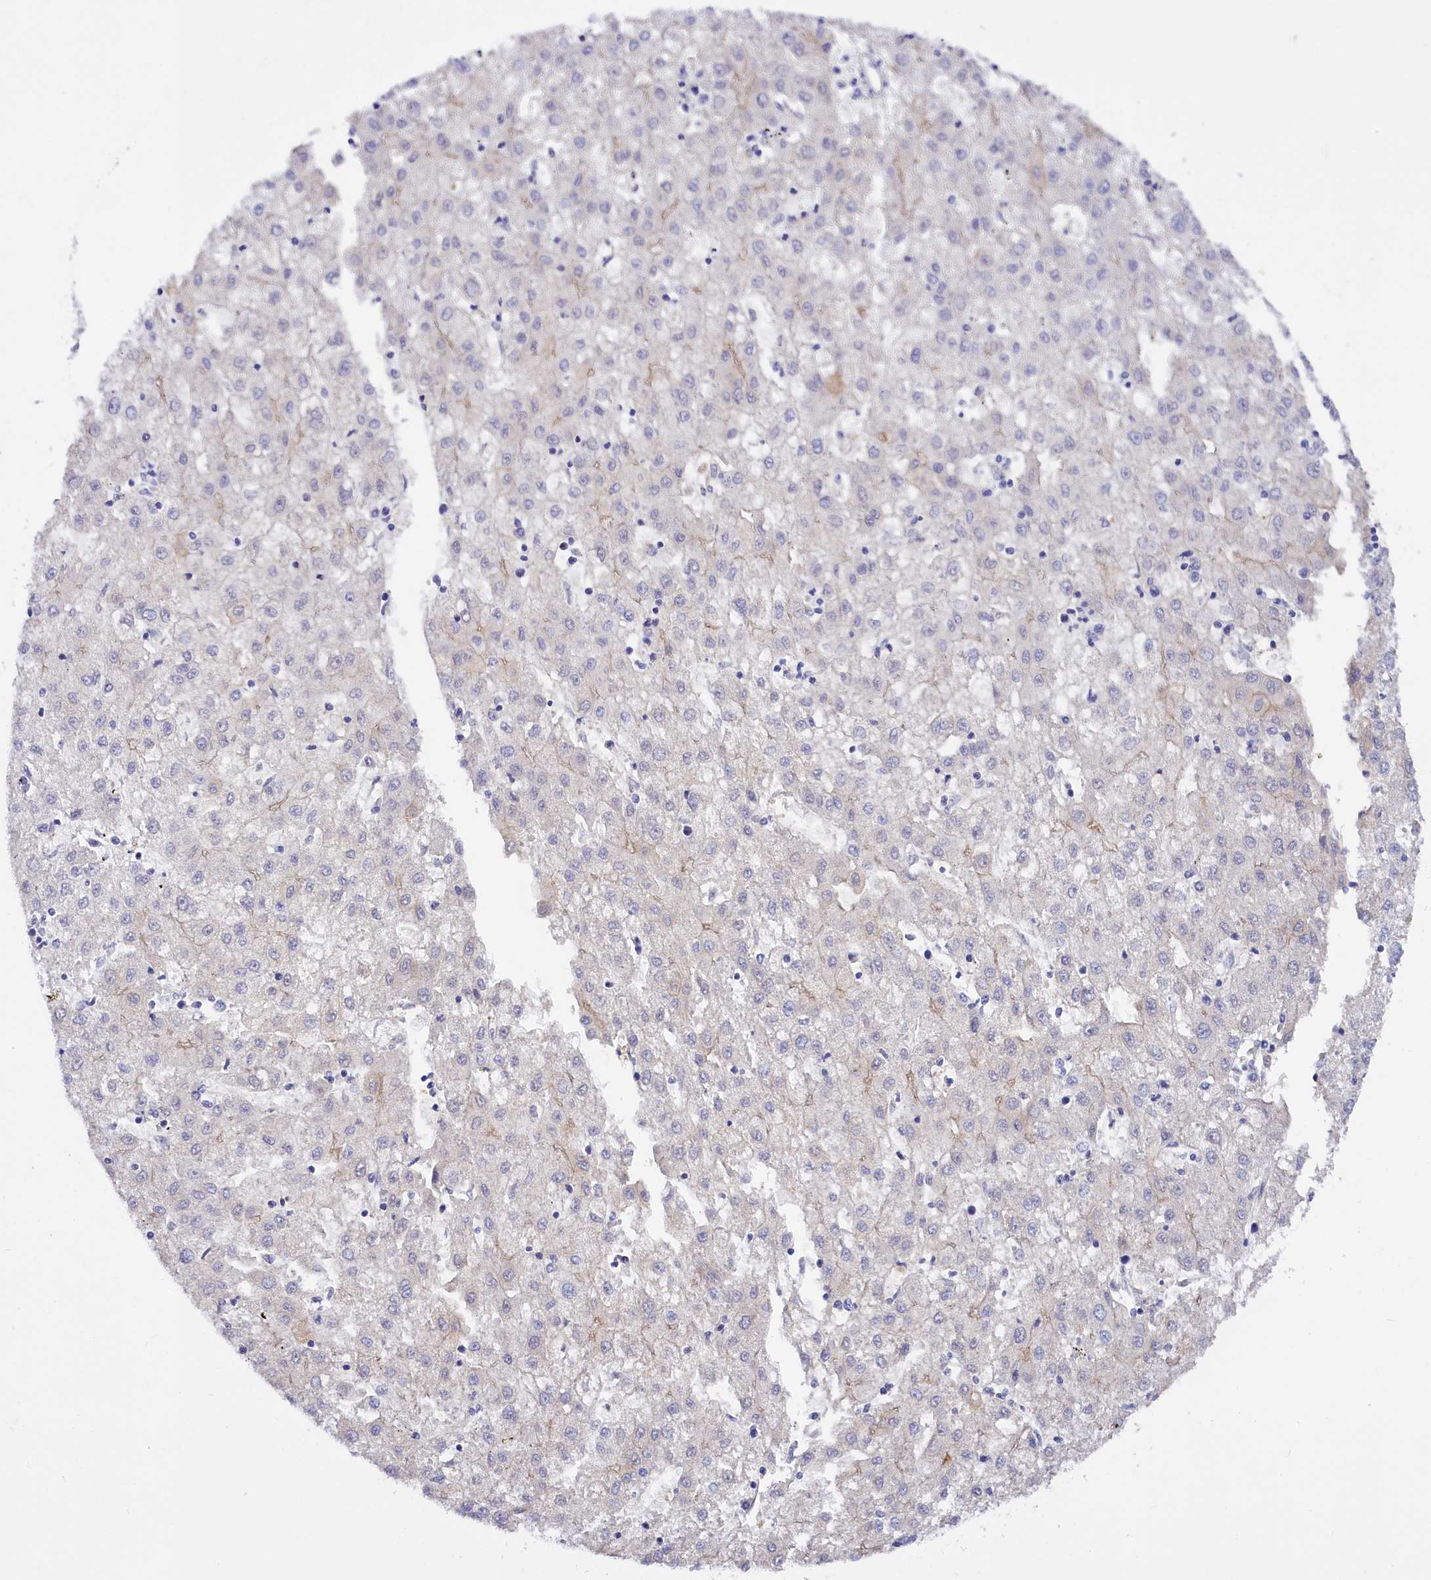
{"staining": {"intensity": "negative", "quantity": "none", "location": "none"}, "tissue": "liver cancer", "cell_type": "Tumor cells", "image_type": "cancer", "snomed": [{"axis": "morphology", "description": "Carcinoma, Hepatocellular, NOS"}, {"axis": "topography", "description": "Liver"}], "caption": "The immunohistochemistry micrograph has no significant positivity in tumor cells of hepatocellular carcinoma (liver) tissue.", "gene": "FAAP20", "patient": {"sex": "male", "age": 72}}